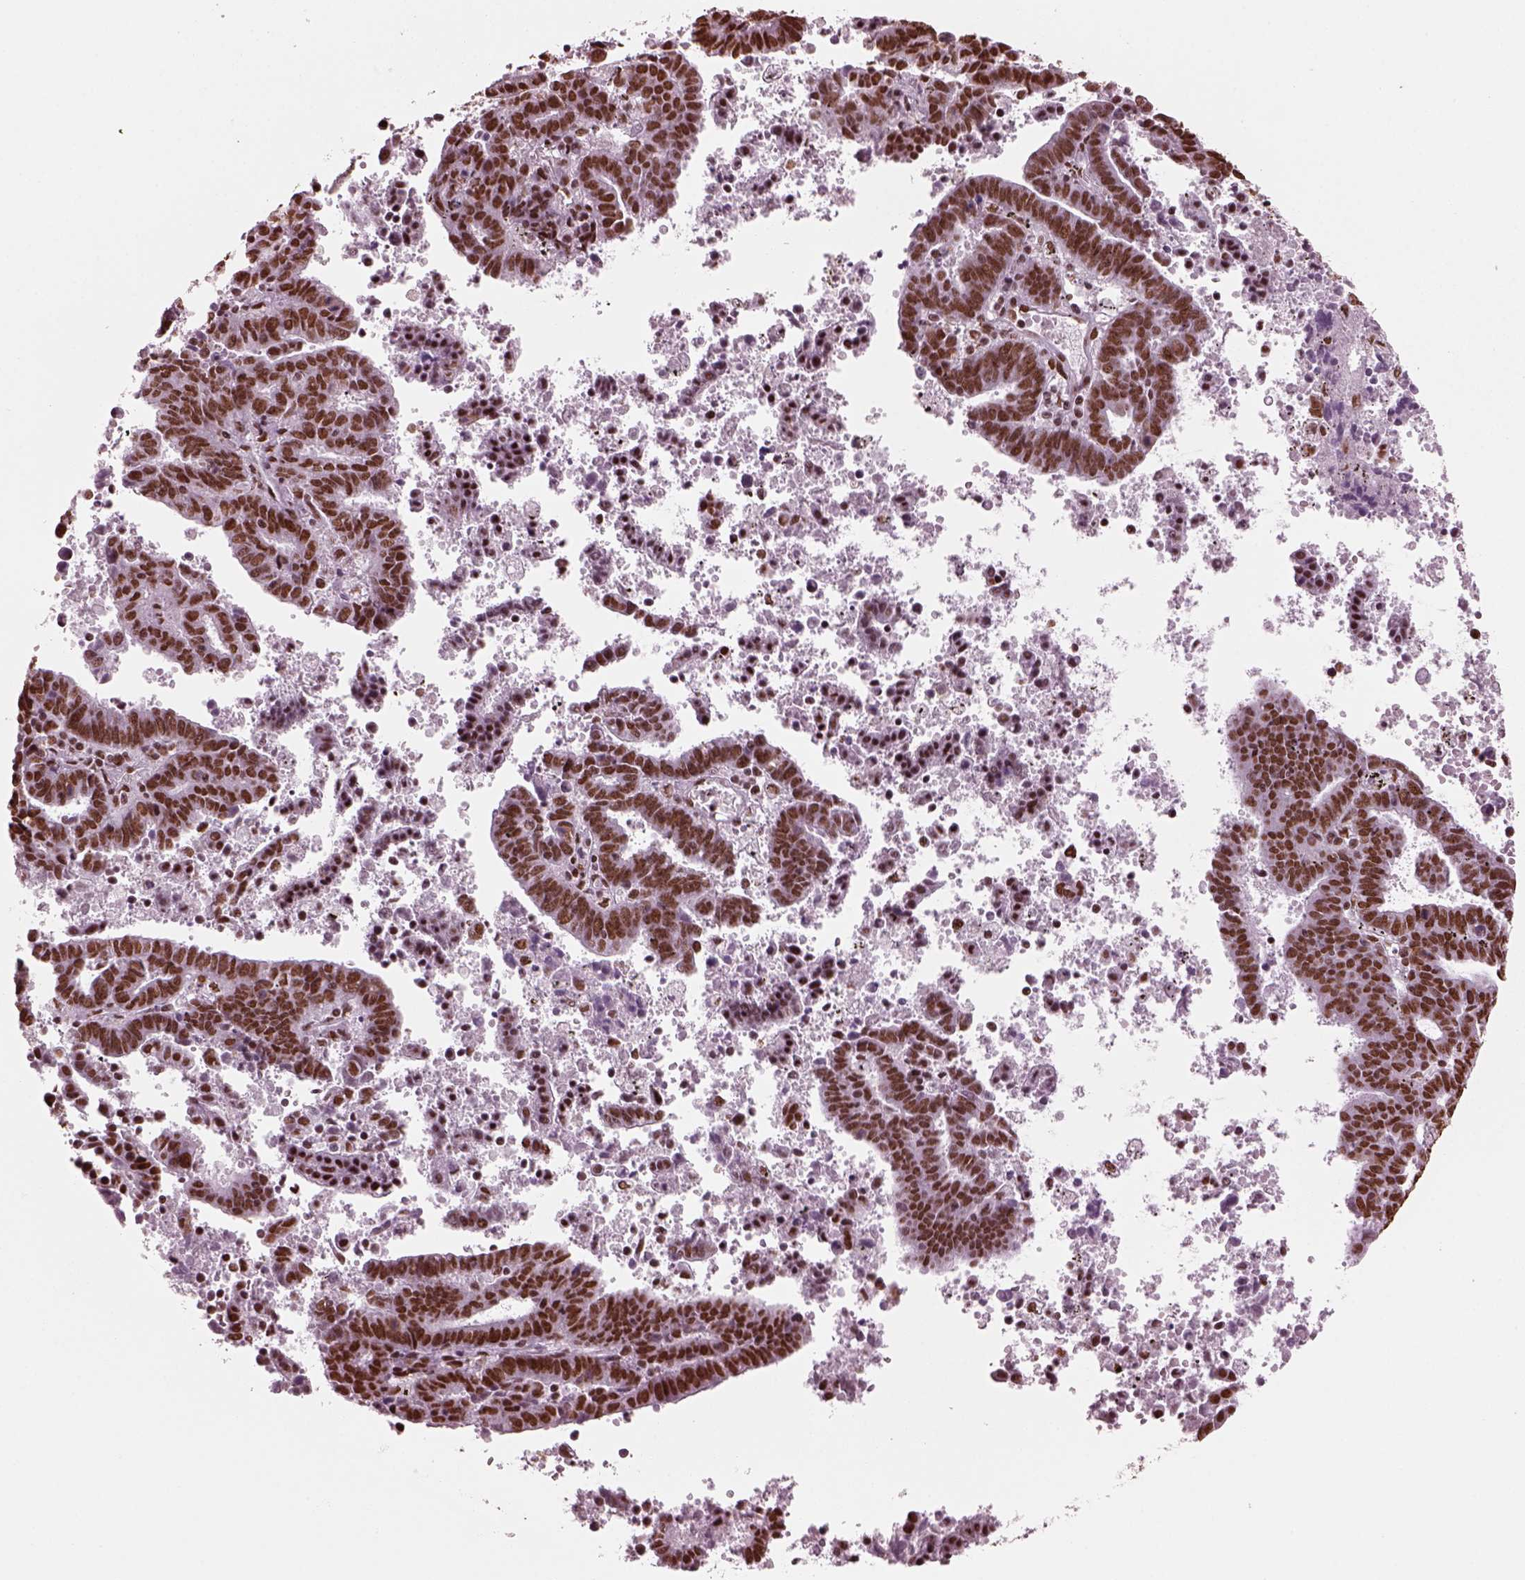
{"staining": {"intensity": "strong", "quantity": ">75%", "location": "nuclear"}, "tissue": "endometrial cancer", "cell_type": "Tumor cells", "image_type": "cancer", "snomed": [{"axis": "morphology", "description": "Adenocarcinoma, NOS"}, {"axis": "topography", "description": "Uterus"}], "caption": "Immunohistochemical staining of endometrial cancer (adenocarcinoma) demonstrates strong nuclear protein expression in approximately >75% of tumor cells.", "gene": "CBFA2T3", "patient": {"sex": "female", "age": 83}}